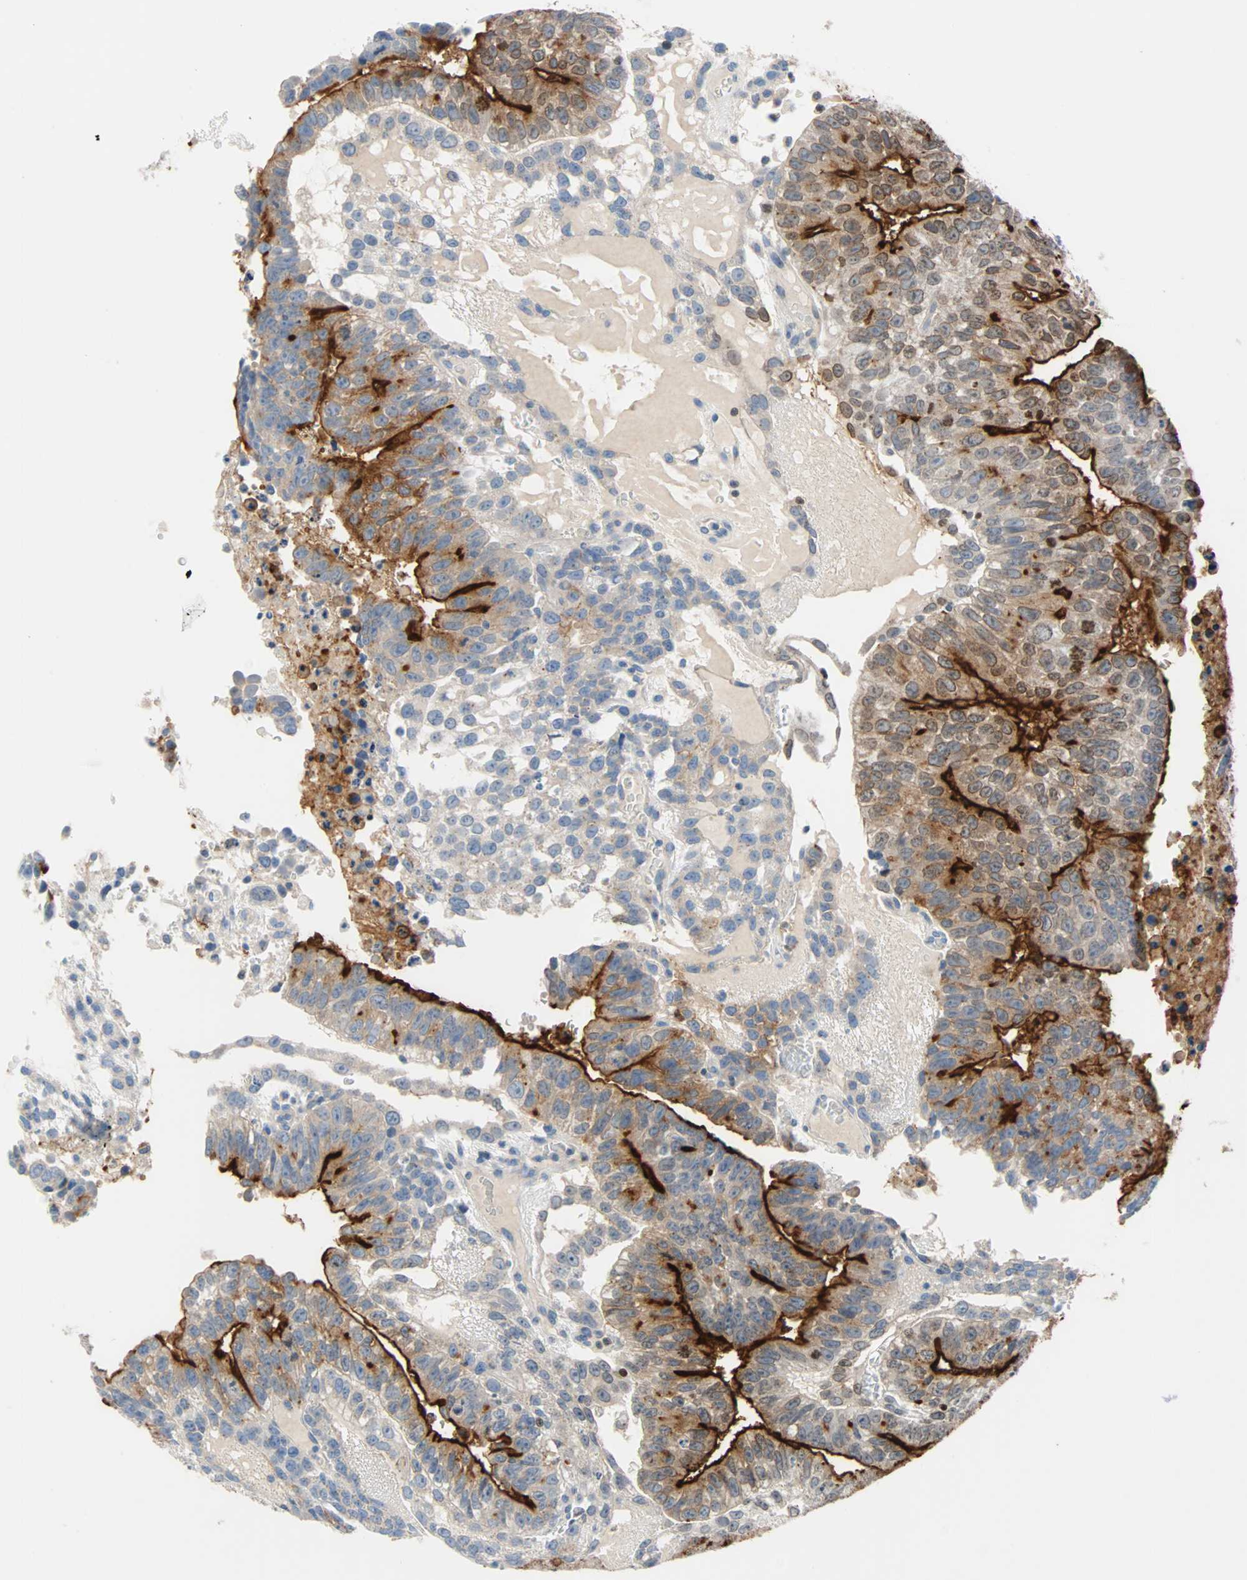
{"staining": {"intensity": "strong", "quantity": "25%-75%", "location": "cytoplasmic/membranous"}, "tissue": "testis cancer", "cell_type": "Tumor cells", "image_type": "cancer", "snomed": [{"axis": "morphology", "description": "Seminoma, NOS"}, {"axis": "morphology", "description": "Carcinoma, Embryonal, NOS"}, {"axis": "topography", "description": "Testis"}], "caption": "Human testis embryonal carcinoma stained with a brown dye demonstrates strong cytoplasmic/membranous positive positivity in about 25%-75% of tumor cells.", "gene": "PDPN", "patient": {"sex": "male", "age": 52}}